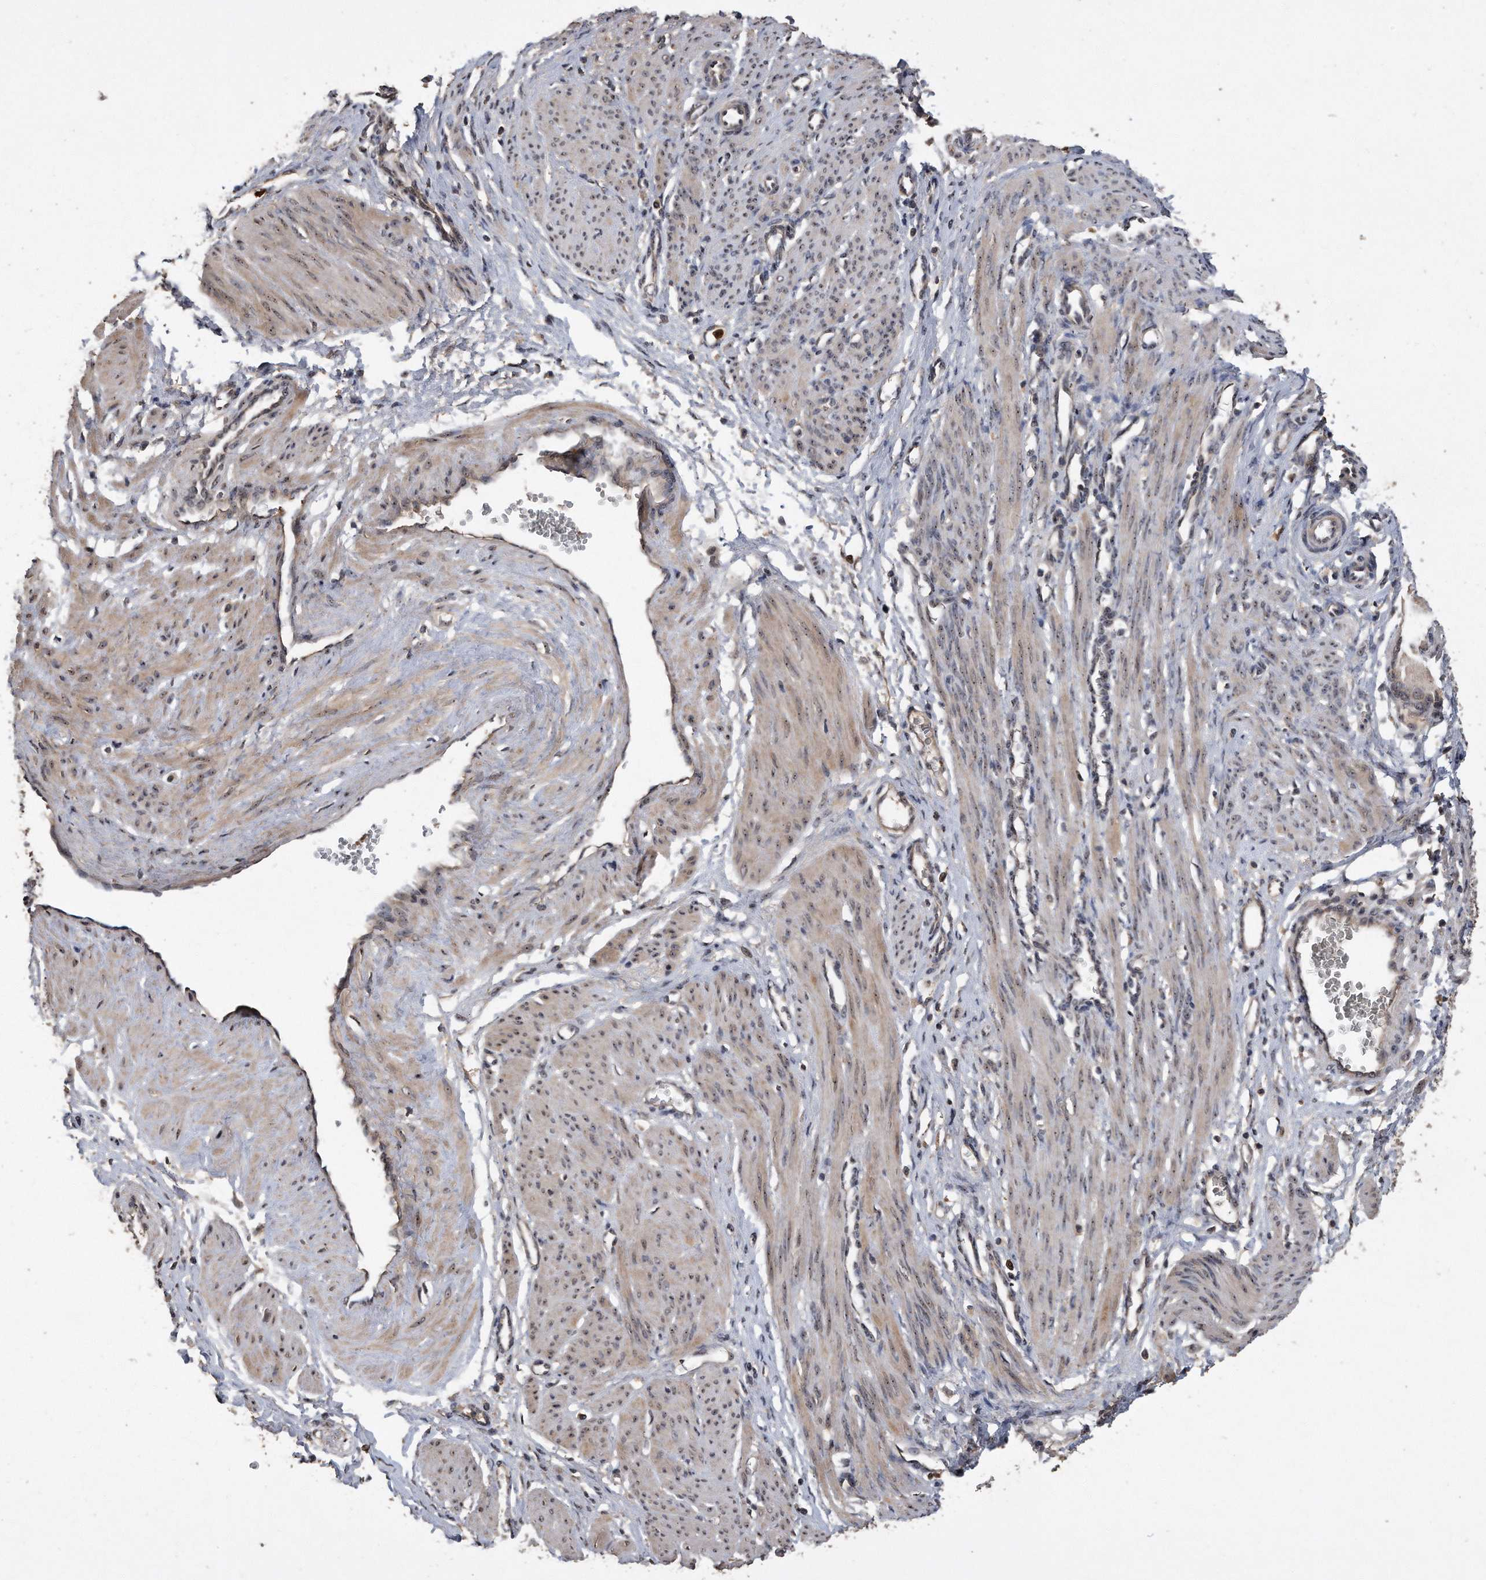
{"staining": {"intensity": "weak", "quantity": ">75%", "location": "cytoplasmic/membranous"}, "tissue": "smooth muscle", "cell_type": "Smooth muscle cells", "image_type": "normal", "snomed": [{"axis": "morphology", "description": "Normal tissue, NOS"}, {"axis": "topography", "description": "Endometrium"}], "caption": "Benign smooth muscle reveals weak cytoplasmic/membranous staining in about >75% of smooth muscle cells.", "gene": "PELO", "patient": {"sex": "female", "age": 33}}